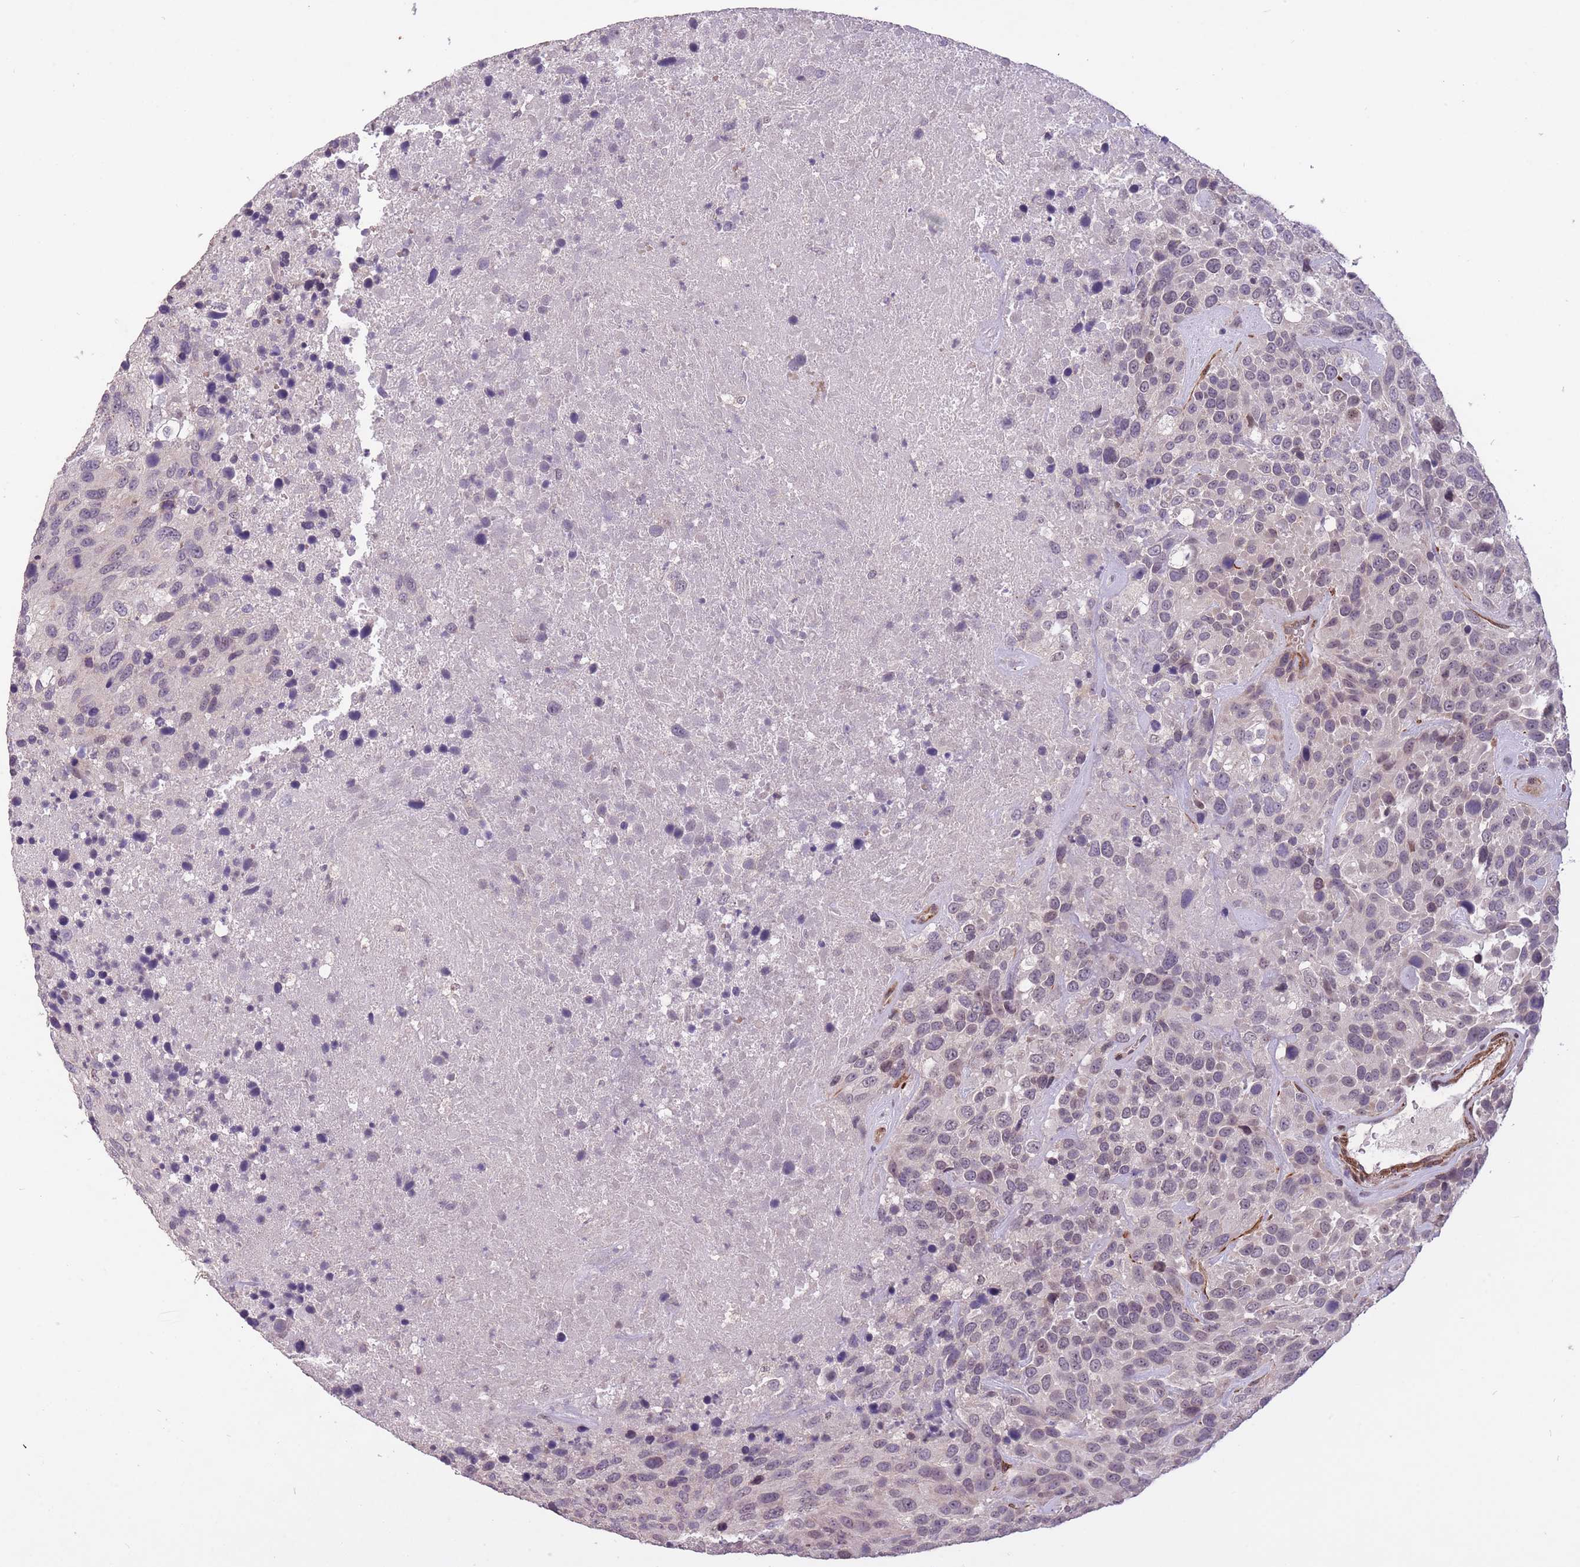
{"staining": {"intensity": "weak", "quantity": "<25%", "location": "nuclear"}, "tissue": "urothelial cancer", "cell_type": "Tumor cells", "image_type": "cancer", "snomed": [{"axis": "morphology", "description": "Urothelial carcinoma, High grade"}, {"axis": "topography", "description": "Urinary bladder"}], "caption": "An immunohistochemistry (IHC) micrograph of high-grade urothelial carcinoma is shown. There is no staining in tumor cells of high-grade urothelial carcinoma.", "gene": "CBX6", "patient": {"sex": "female", "age": 70}}